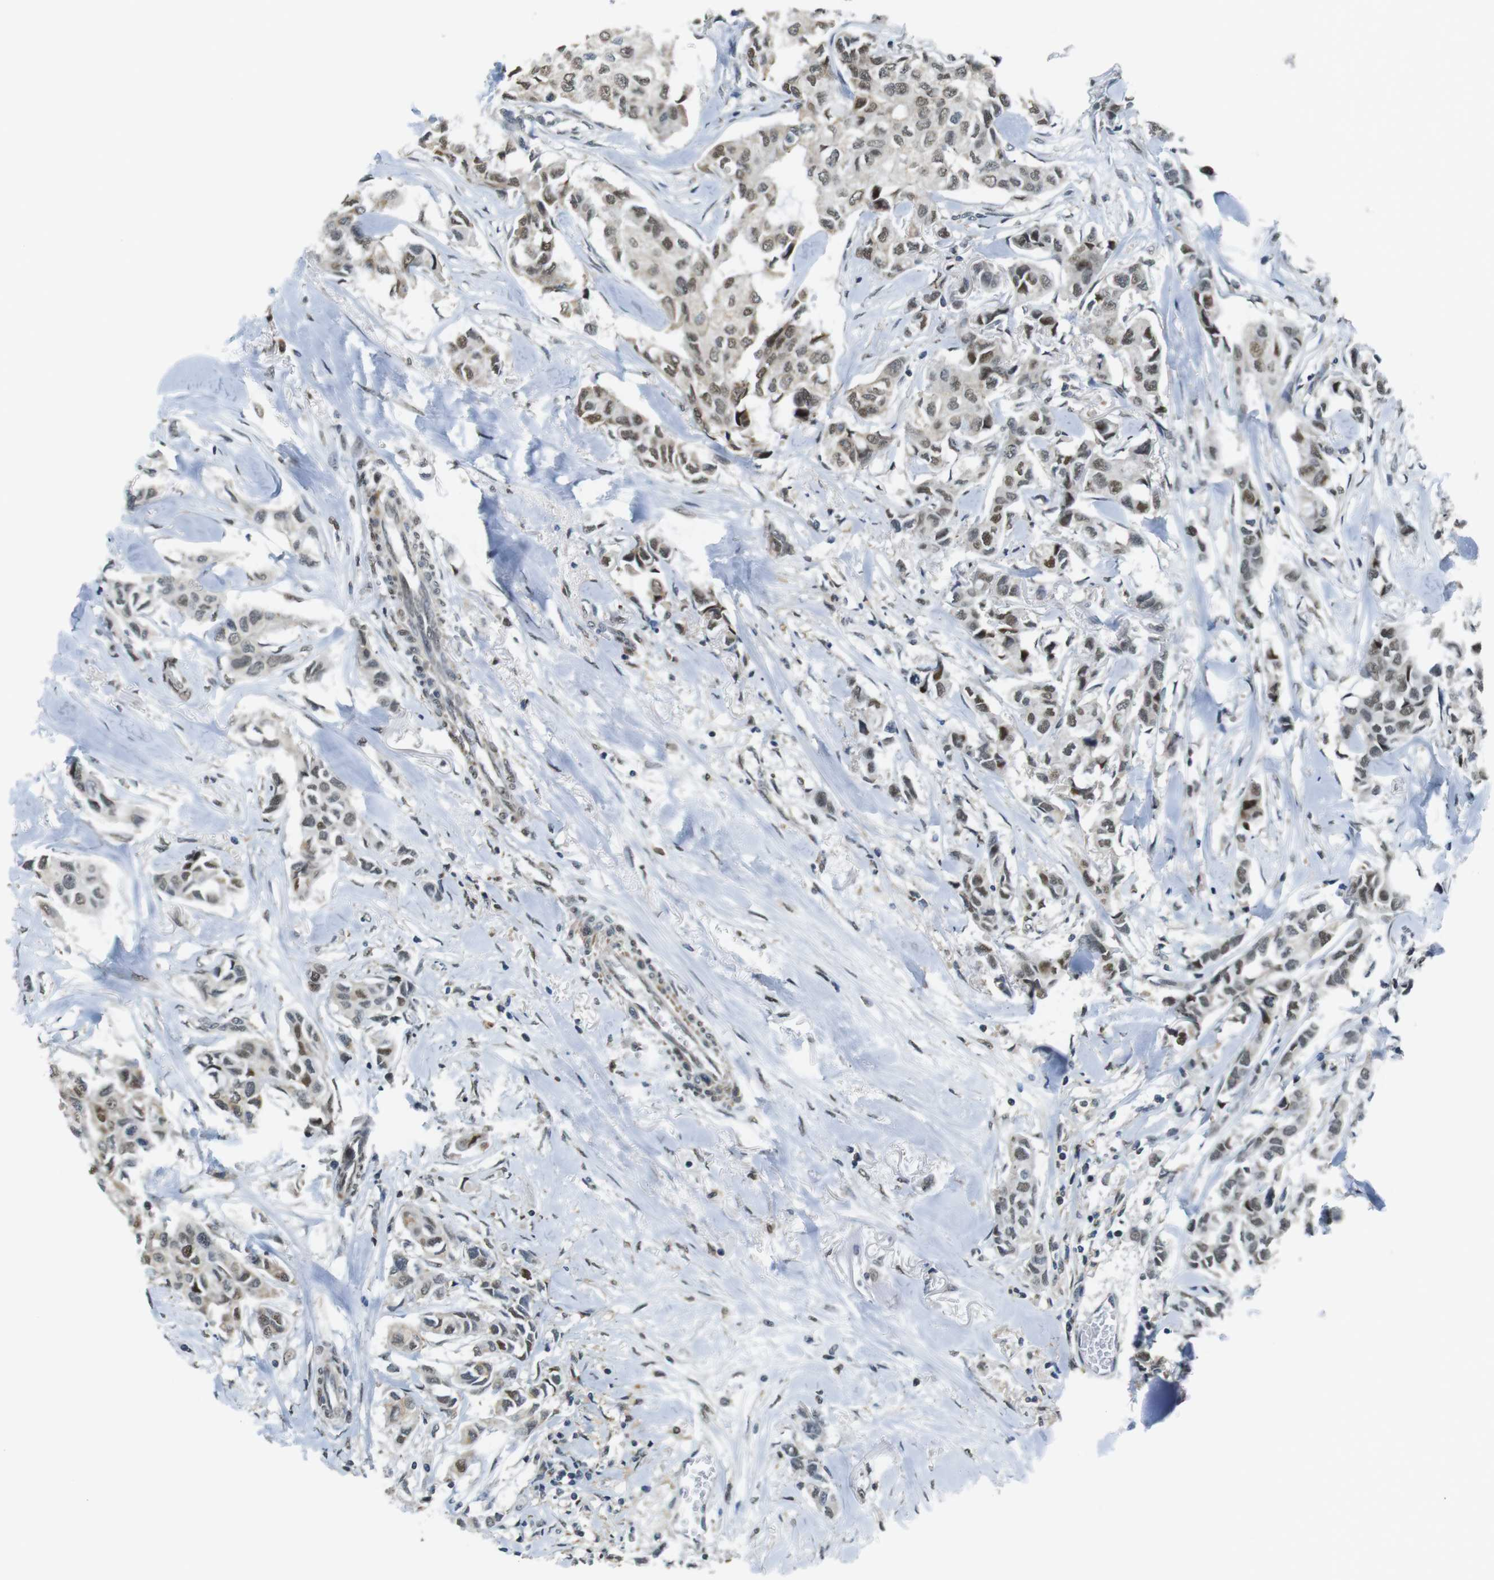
{"staining": {"intensity": "moderate", "quantity": "25%-75%", "location": "nuclear"}, "tissue": "breast cancer", "cell_type": "Tumor cells", "image_type": "cancer", "snomed": [{"axis": "morphology", "description": "Duct carcinoma"}, {"axis": "topography", "description": "Breast"}], "caption": "Breast cancer tissue exhibits moderate nuclear staining in about 25%-75% of tumor cells, visualized by immunohistochemistry.", "gene": "USP7", "patient": {"sex": "female", "age": 80}}